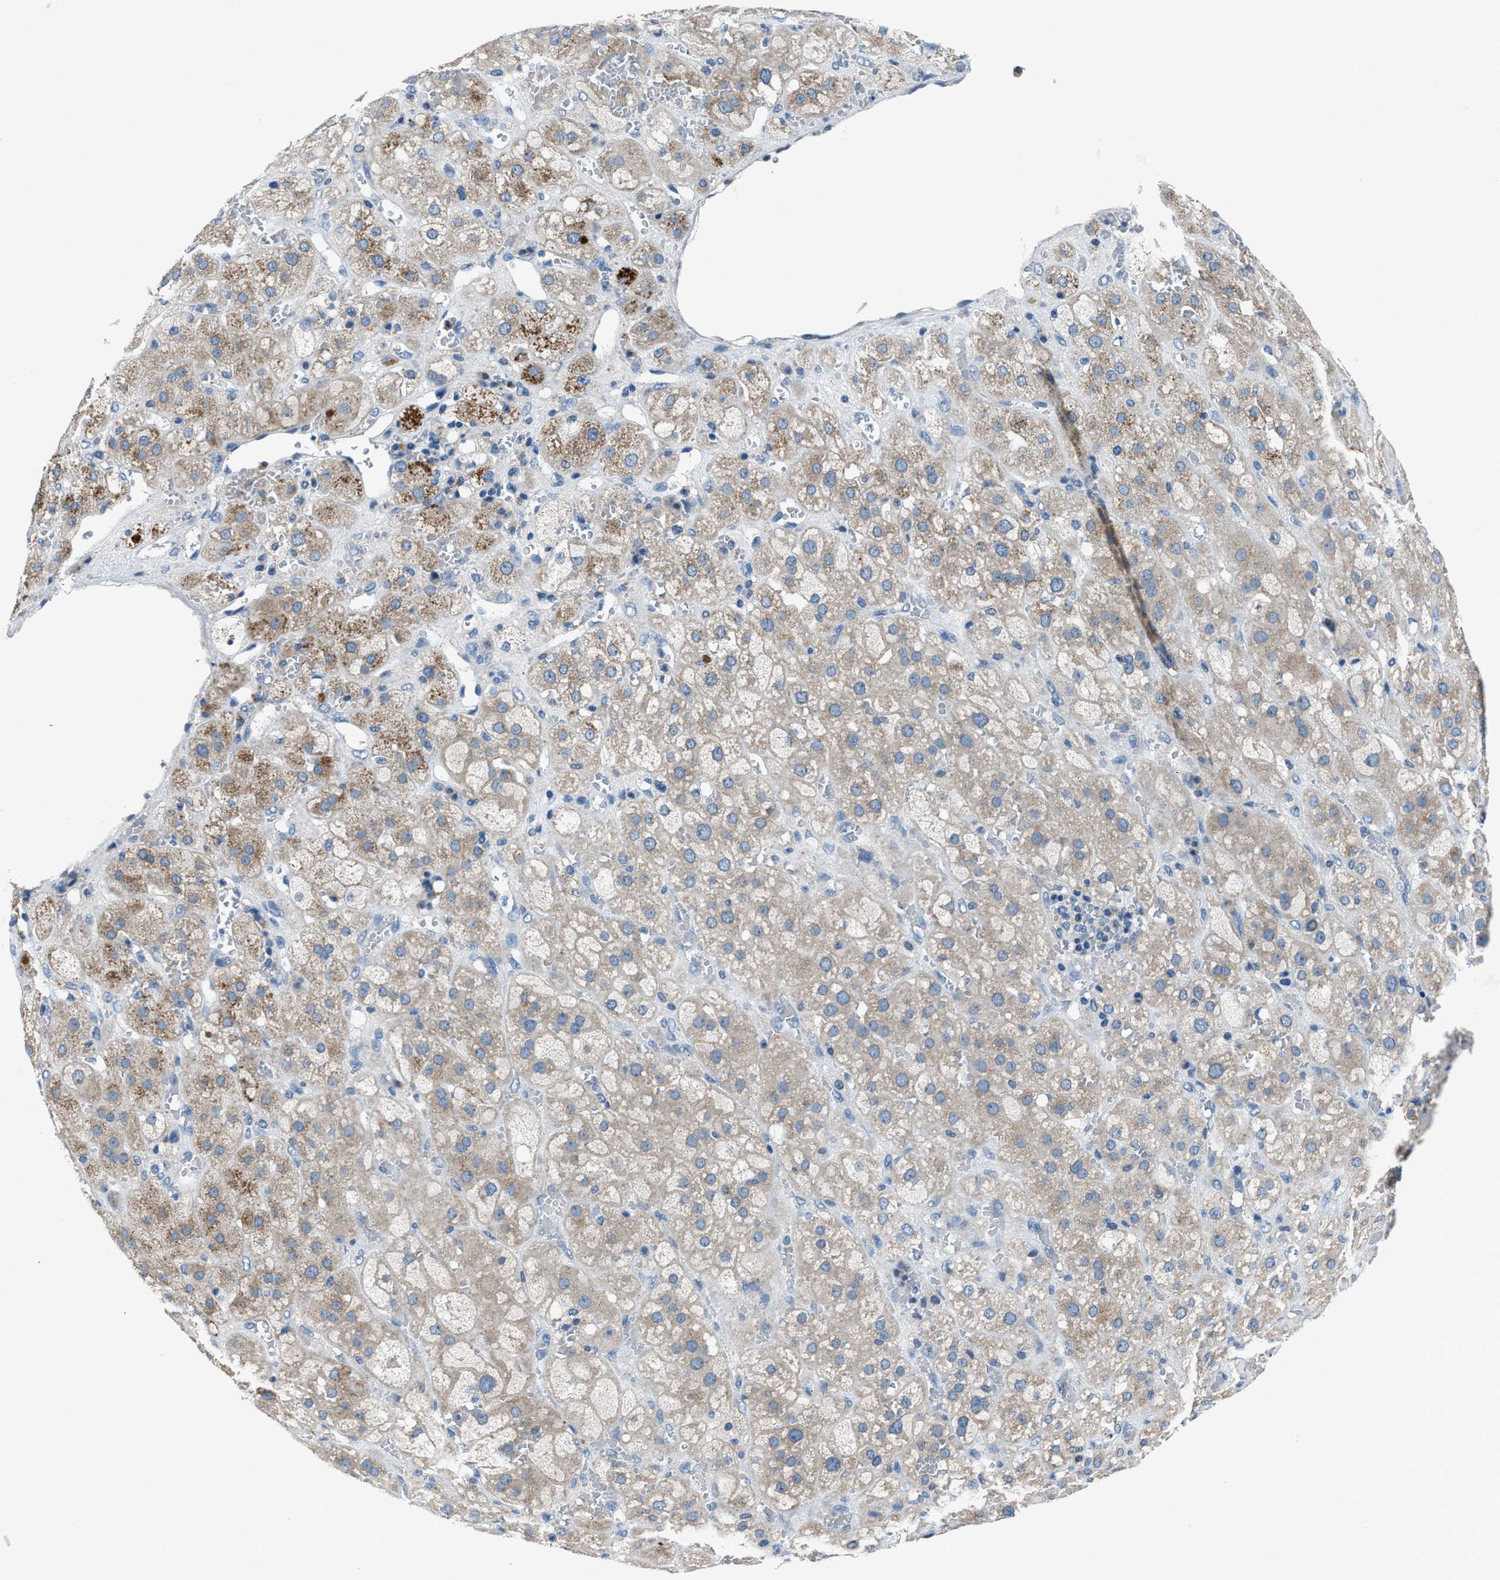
{"staining": {"intensity": "moderate", "quantity": "25%-75%", "location": "cytoplasmic/membranous"}, "tissue": "adrenal gland", "cell_type": "Glandular cells", "image_type": "normal", "snomed": [{"axis": "morphology", "description": "Normal tissue, NOS"}, {"axis": "topography", "description": "Adrenal gland"}], "caption": "The micrograph demonstrates a brown stain indicating the presence of a protein in the cytoplasmic/membranous of glandular cells in adrenal gland.", "gene": "ADAM2", "patient": {"sex": "female", "age": 47}}